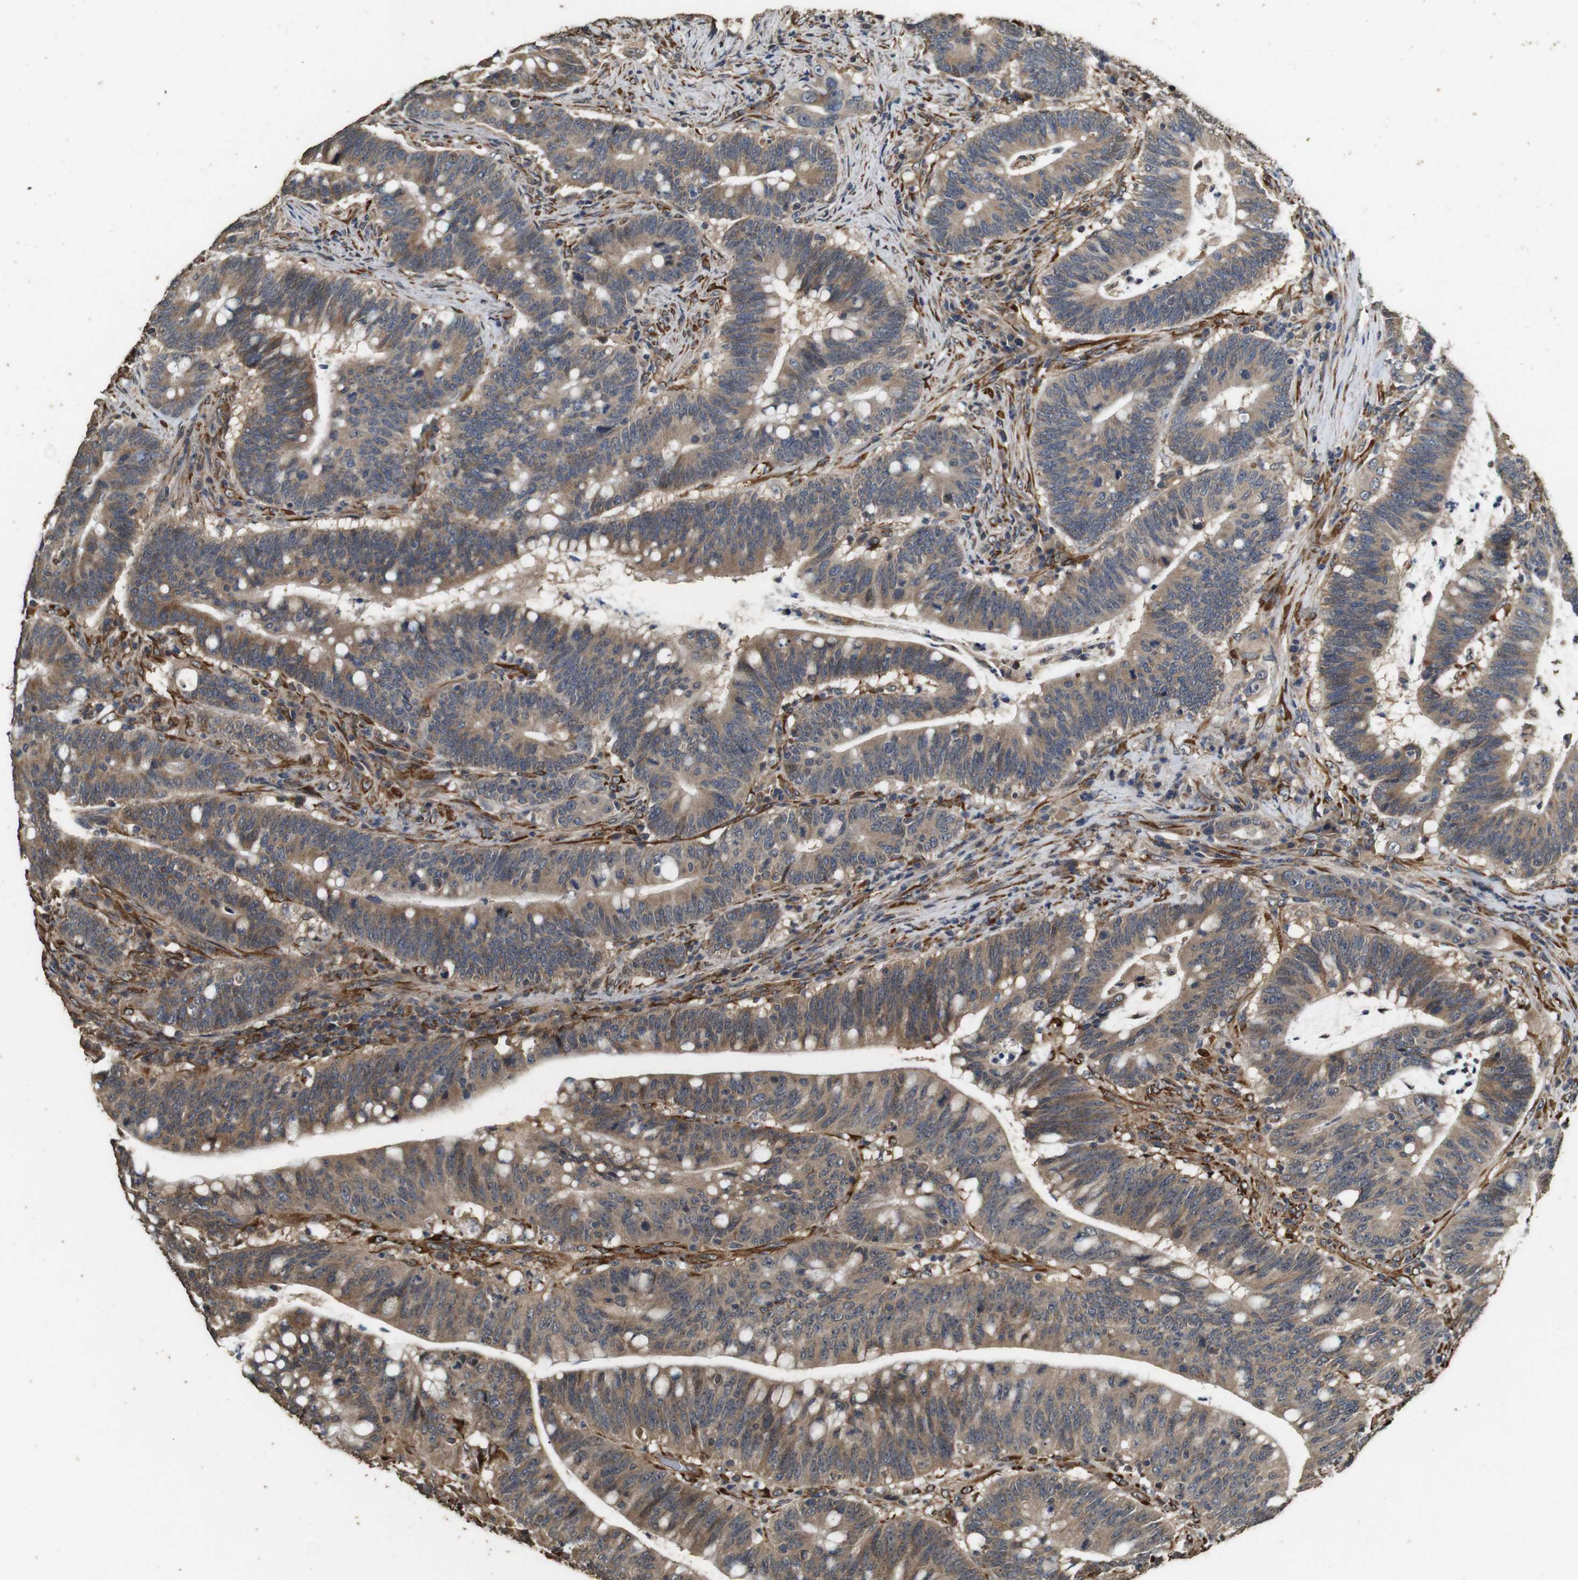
{"staining": {"intensity": "moderate", "quantity": ">75%", "location": "cytoplasmic/membranous"}, "tissue": "colorectal cancer", "cell_type": "Tumor cells", "image_type": "cancer", "snomed": [{"axis": "morphology", "description": "Normal tissue, NOS"}, {"axis": "morphology", "description": "Adenocarcinoma, NOS"}, {"axis": "topography", "description": "Colon"}], "caption": "Adenocarcinoma (colorectal) stained with IHC demonstrates moderate cytoplasmic/membranous staining in approximately >75% of tumor cells.", "gene": "CNPY4", "patient": {"sex": "female", "age": 66}}